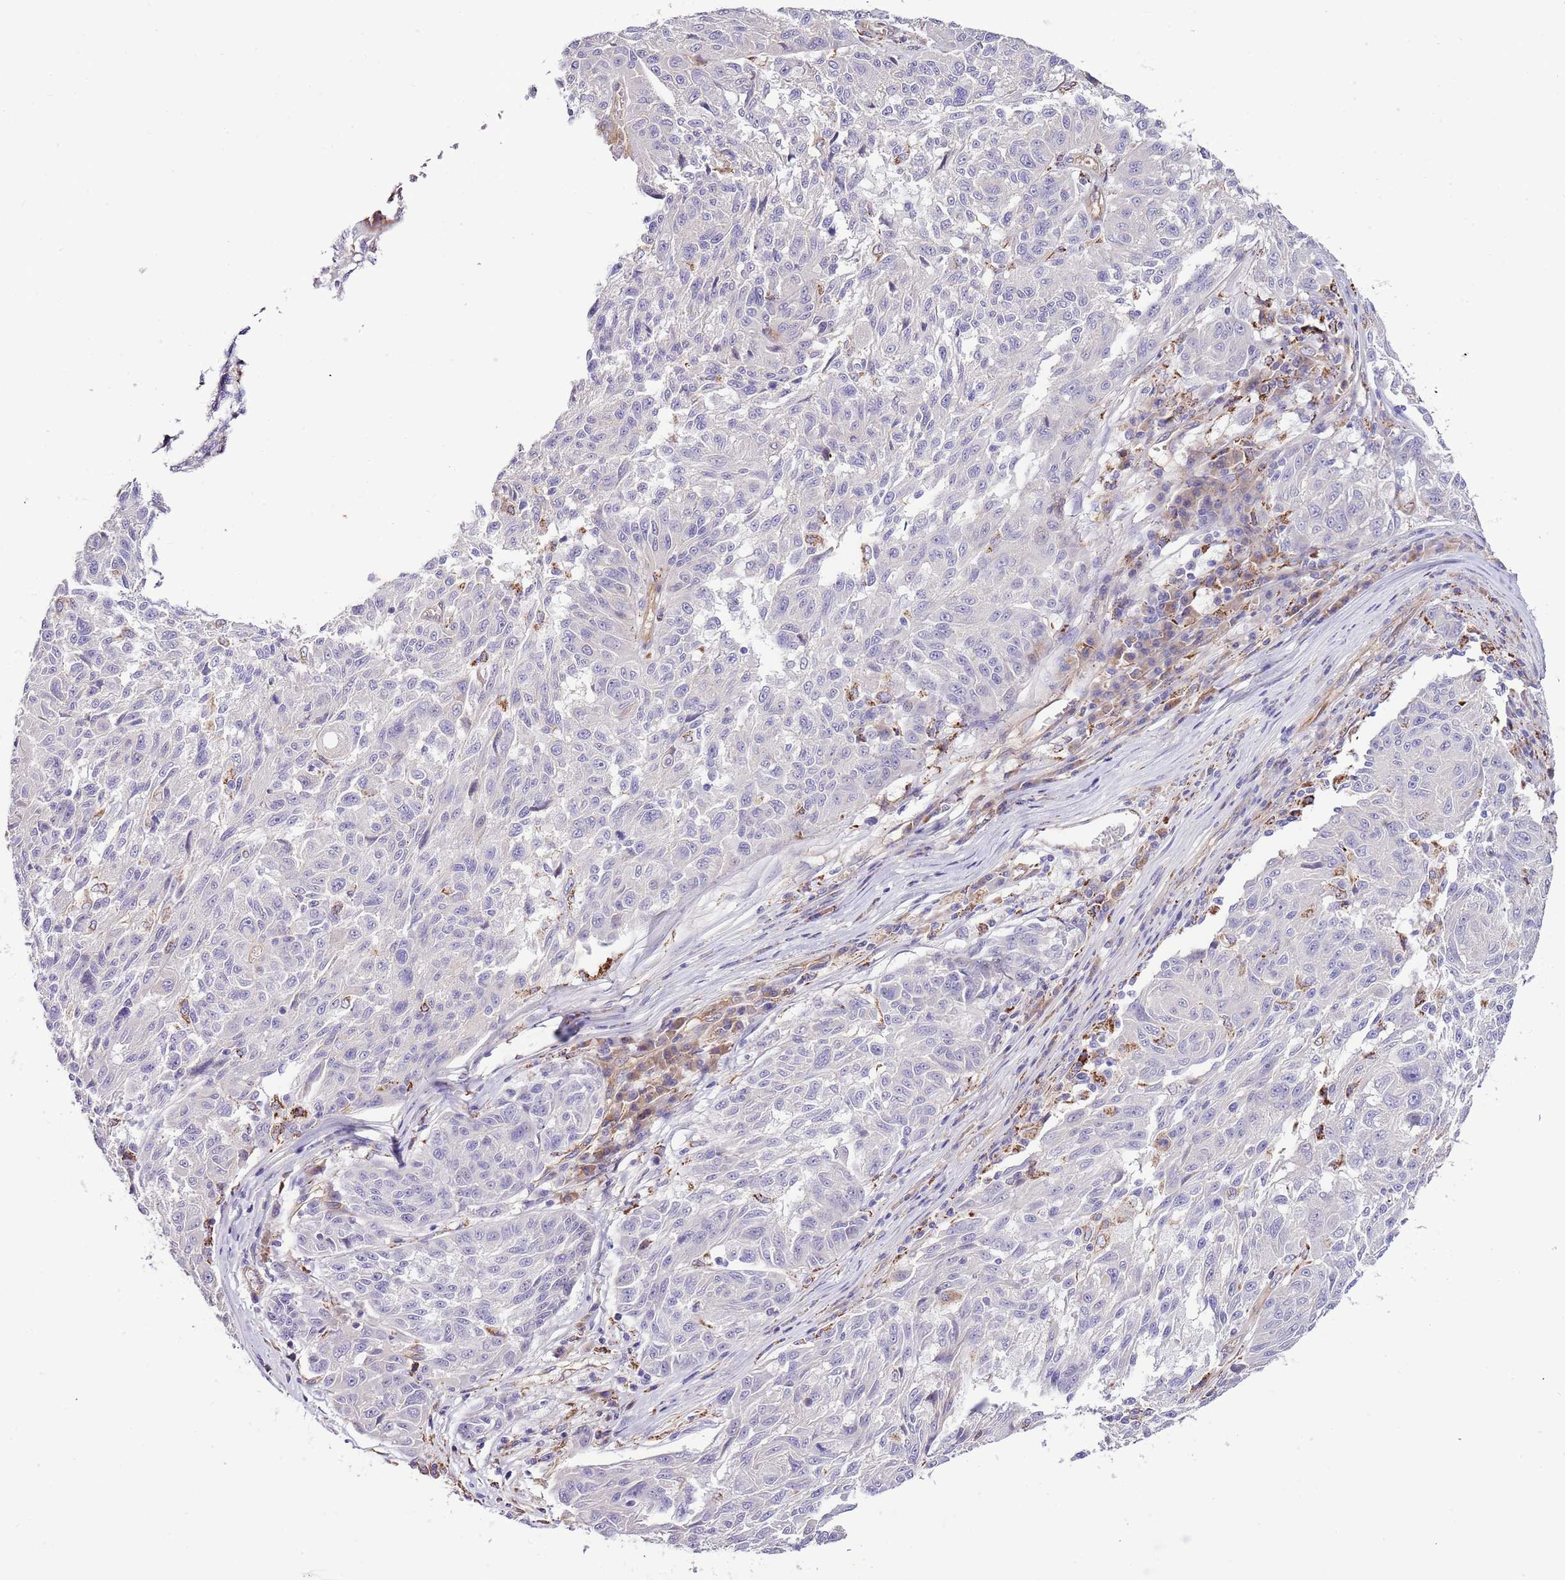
{"staining": {"intensity": "negative", "quantity": "none", "location": "none"}, "tissue": "melanoma", "cell_type": "Tumor cells", "image_type": "cancer", "snomed": [{"axis": "morphology", "description": "Malignant melanoma, NOS"}, {"axis": "topography", "description": "Skin"}], "caption": "DAB (3,3'-diaminobenzidine) immunohistochemical staining of melanoma exhibits no significant expression in tumor cells.", "gene": "DOCK6", "patient": {"sex": "male", "age": 53}}